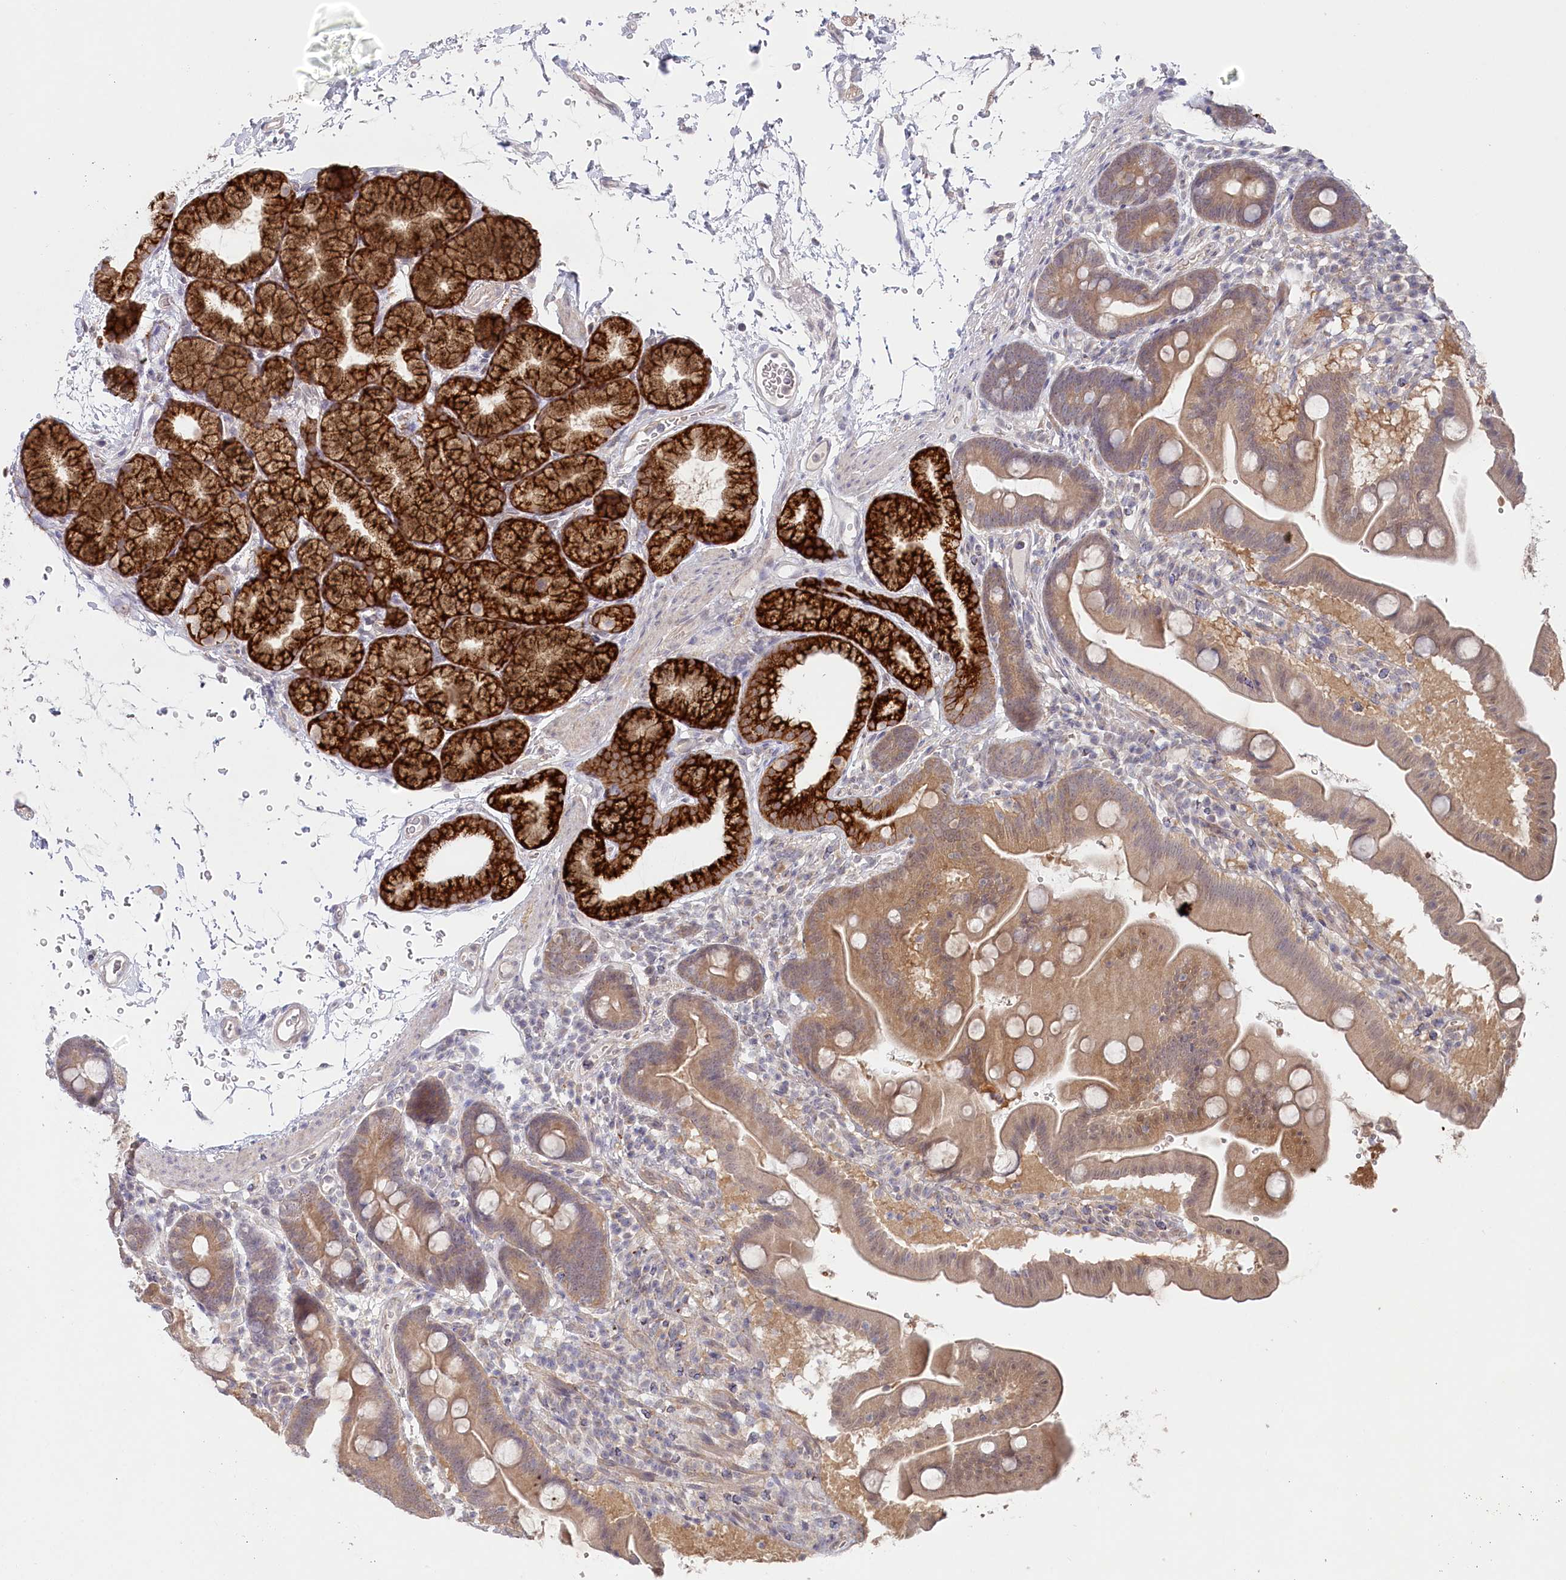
{"staining": {"intensity": "moderate", "quantity": ">75%", "location": "cytoplasmic/membranous"}, "tissue": "duodenum", "cell_type": "Glandular cells", "image_type": "normal", "snomed": [{"axis": "morphology", "description": "Normal tissue, NOS"}, {"axis": "topography", "description": "Duodenum"}], "caption": "DAB immunohistochemical staining of benign duodenum demonstrates moderate cytoplasmic/membranous protein staining in about >75% of glandular cells.", "gene": "AAMDC", "patient": {"sex": "male", "age": 54}}